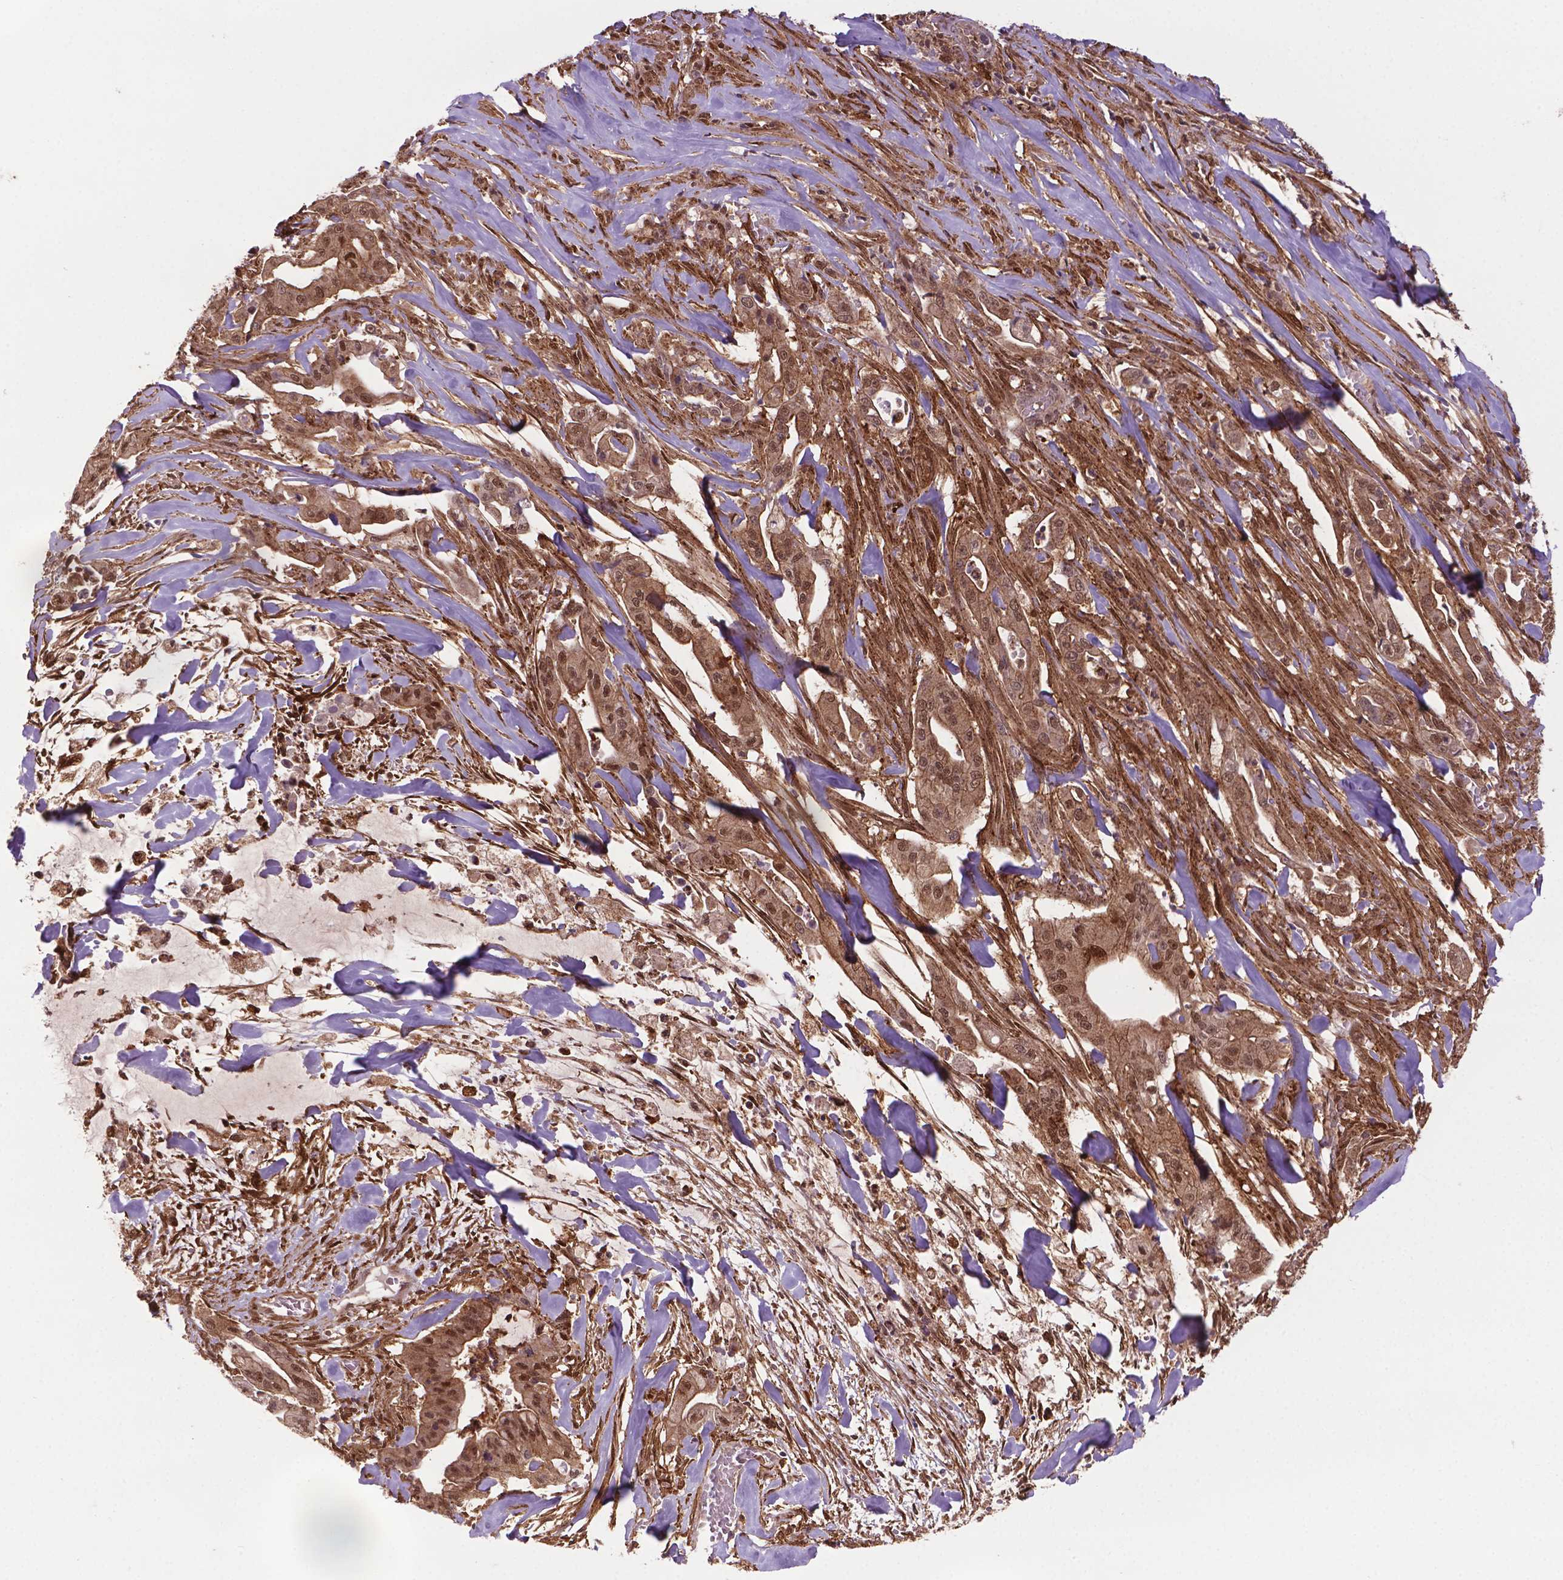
{"staining": {"intensity": "moderate", "quantity": ">75%", "location": "cytoplasmic/membranous,nuclear"}, "tissue": "pancreatic cancer", "cell_type": "Tumor cells", "image_type": "cancer", "snomed": [{"axis": "morphology", "description": "Normal tissue, NOS"}, {"axis": "morphology", "description": "Inflammation, NOS"}, {"axis": "morphology", "description": "Adenocarcinoma, NOS"}, {"axis": "topography", "description": "Pancreas"}], "caption": "About >75% of tumor cells in pancreatic adenocarcinoma exhibit moderate cytoplasmic/membranous and nuclear protein staining as visualized by brown immunohistochemical staining.", "gene": "PLIN3", "patient": {"sex": "male", "age": 57}}